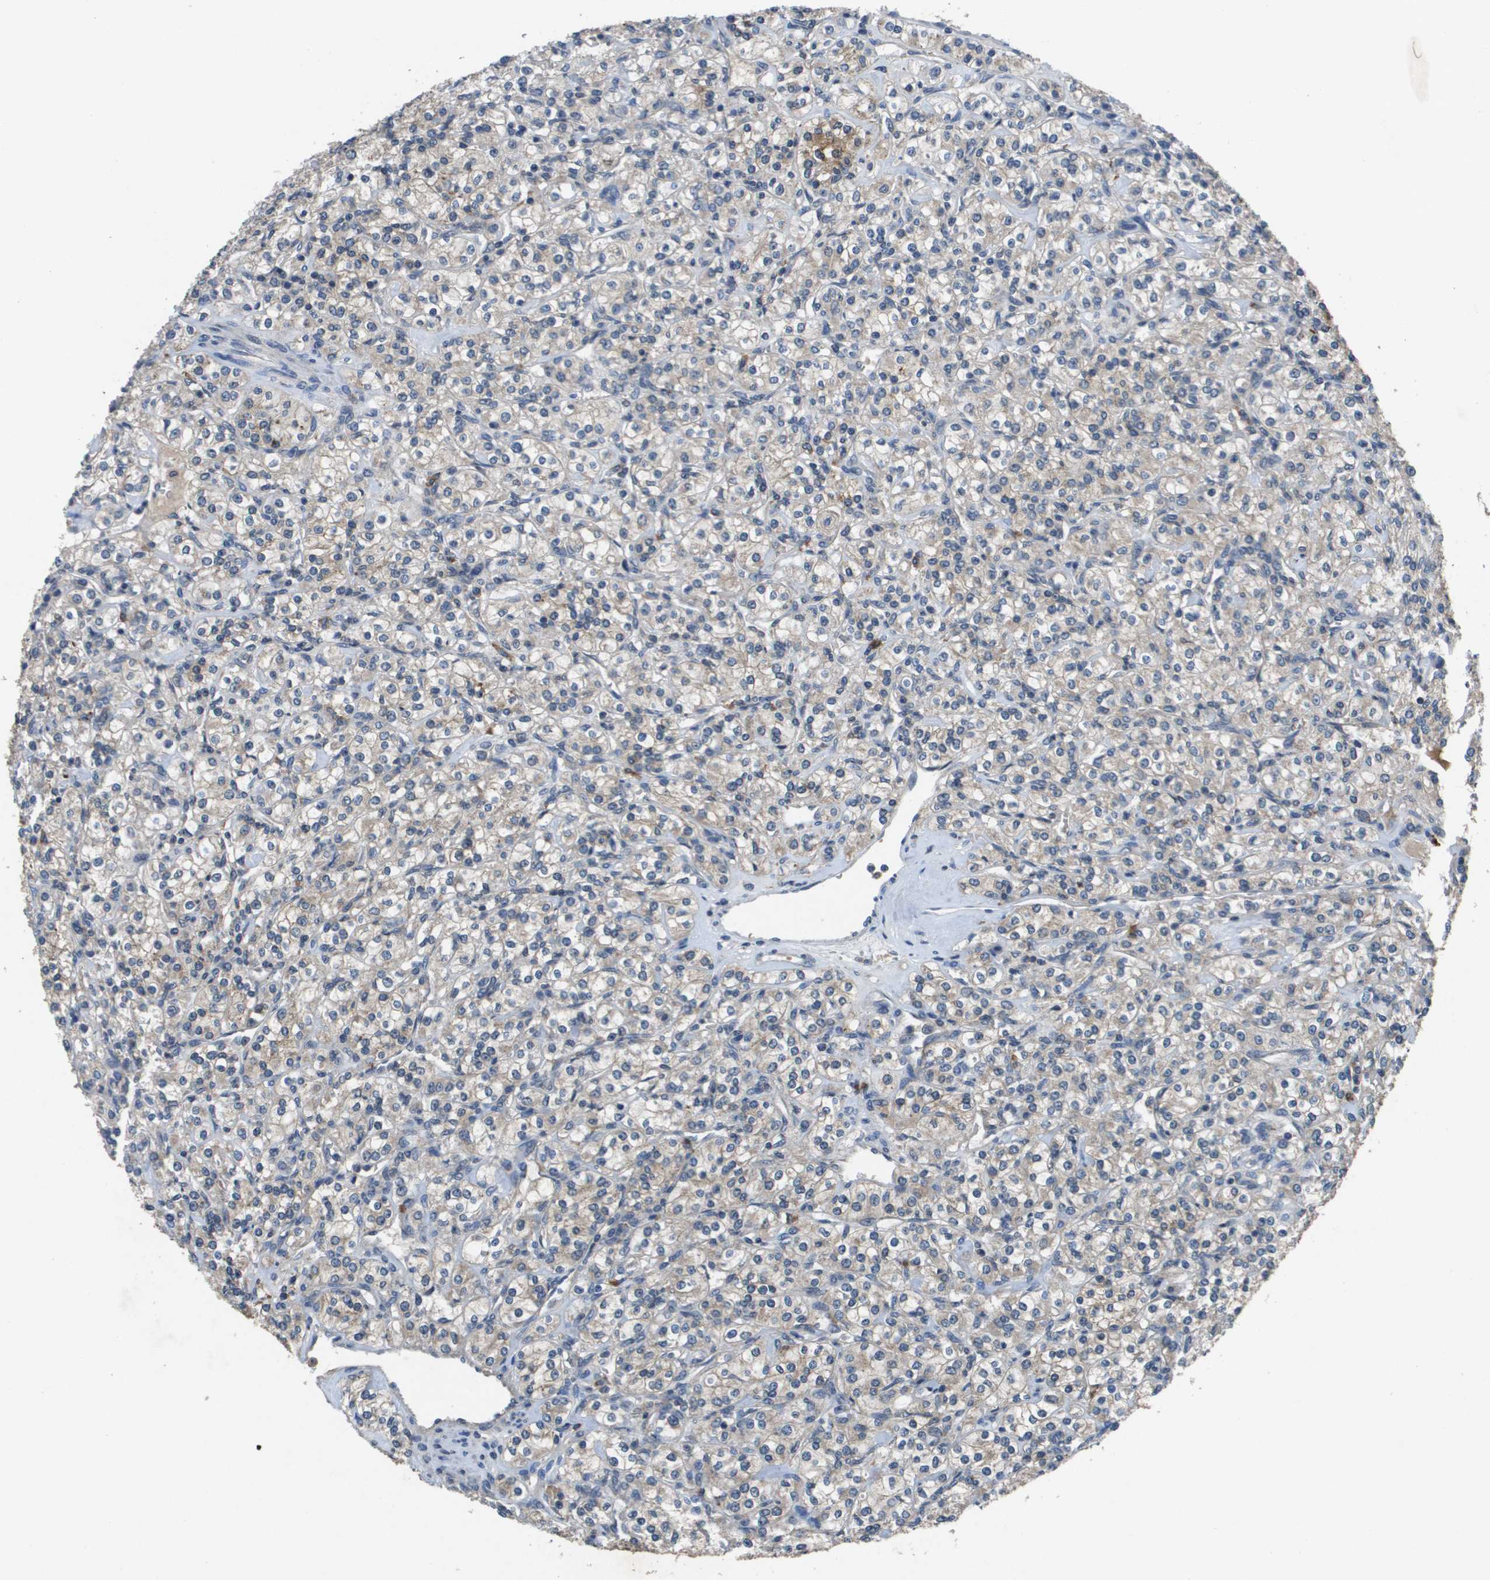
{"staining": {"intensity": "weak", "quantity": "<25%", "location": "cytoplasmic/membranous"}, "tissue": "renal cancer", "cell_type": "Tumor cells", "image_type": "cancer", "snomed": [{"axis": "morphology", "description": "Adenocarcinoma, NOS"}, {"axis": "topography", "description": "Kidney"}], "caption": "There is no significant staining in tumor cells of renal cancer (adenocarcinoma).", "gene": "PROC", "patient": {"sex": "male", "age": 77}}